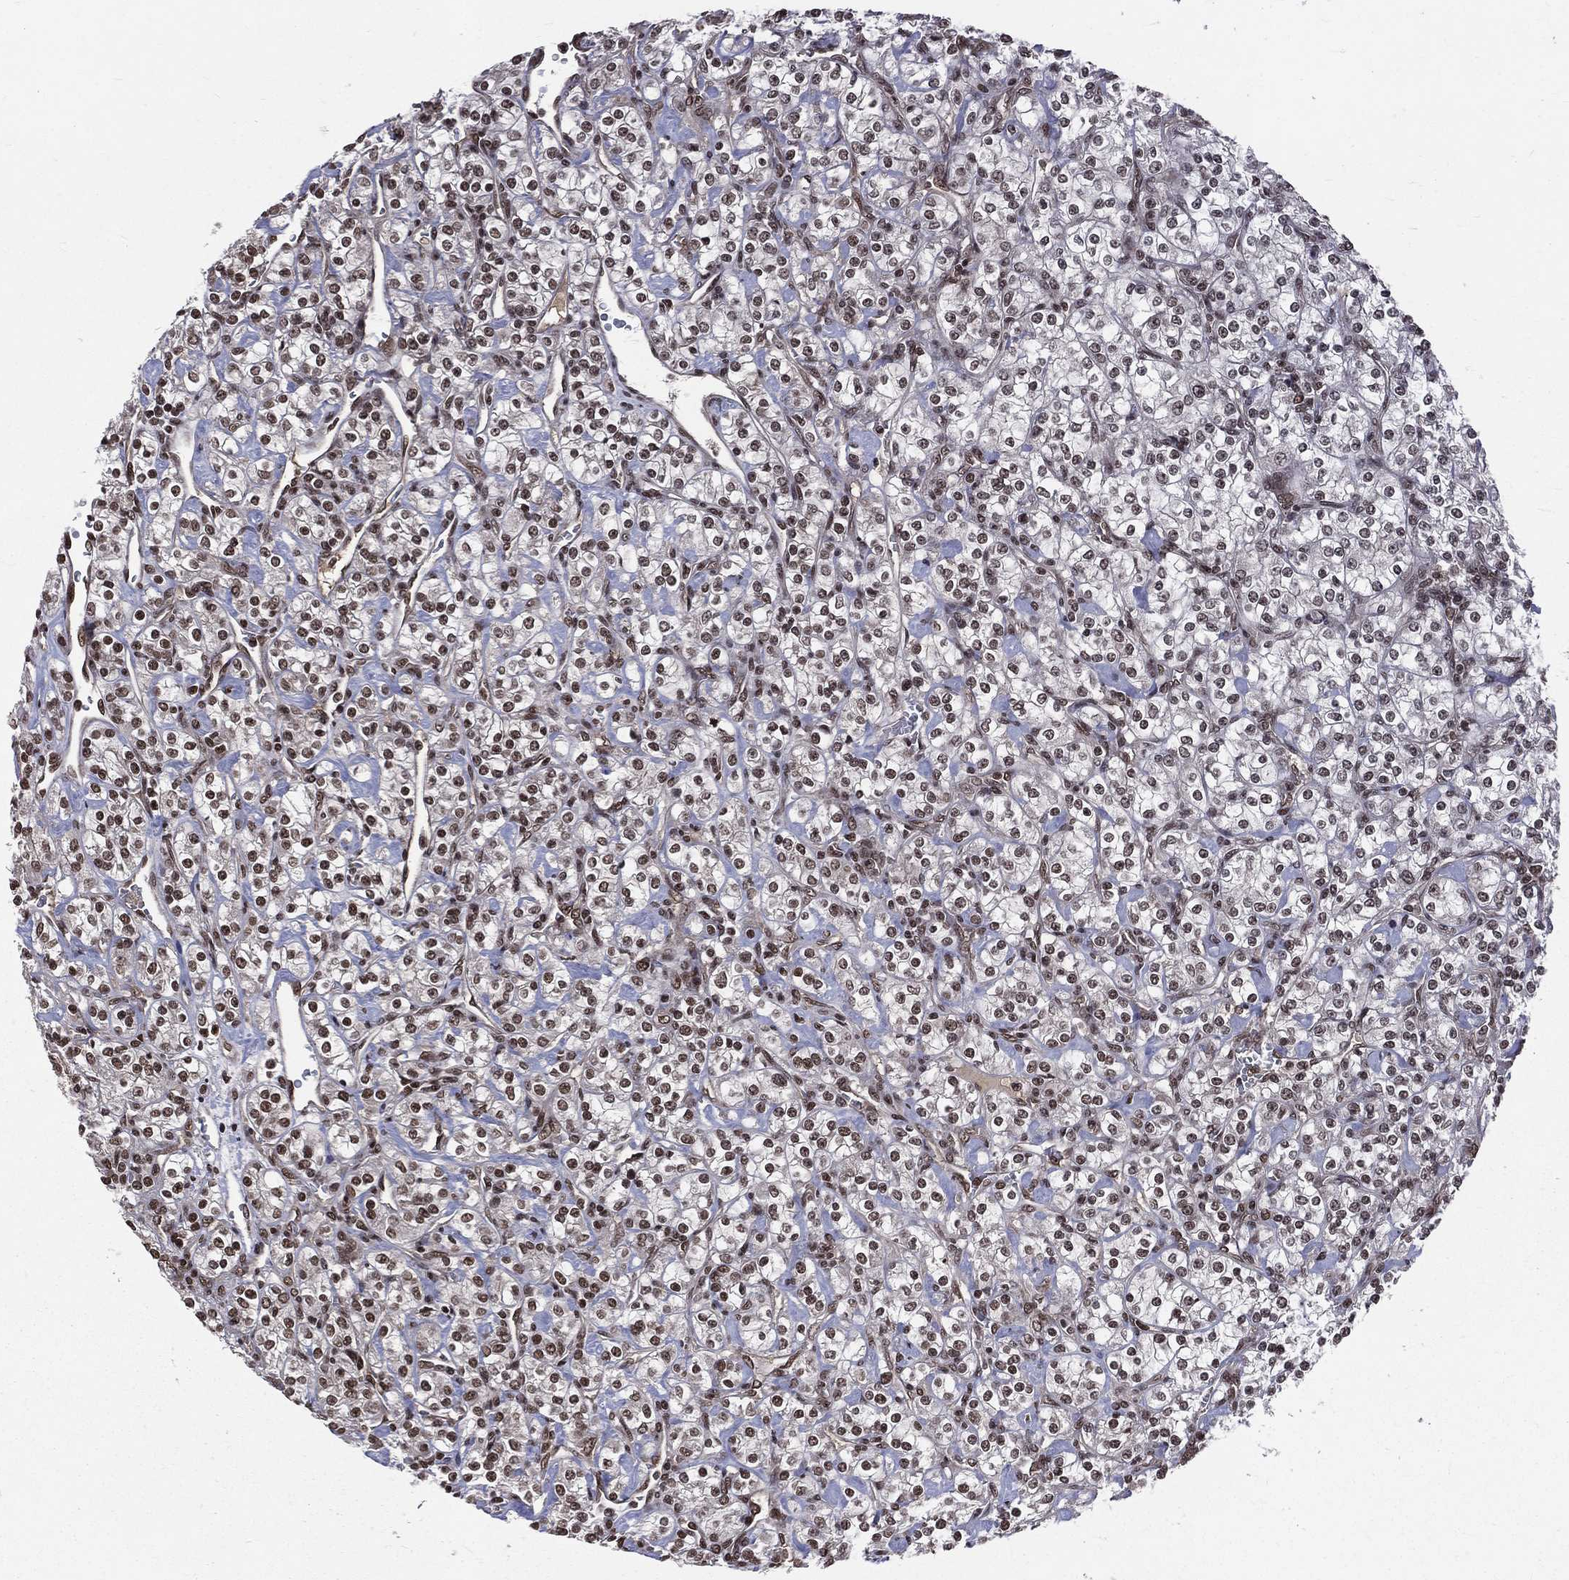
{"staining": {"intensity": "strong", "quantity": "25%-75%", "location": "nuclear"}, "tissue": "renal cancer", "cell_type": "Tumor cells", "image_type": "cancer", "snomed": [{"axis": "morphology", "description": "Adenocarcinoma, NOS"}, {"axis": "topography", "description": "Kidney"}], "caption": "Immunohistochemical staining of adenocarcinoma (renal) exhibits high levels of strong nuclear protein positivity in about 25%-75% of tumor cells.", "gene": "SMC3", "patient": {"sex": "male", "age": 77}}